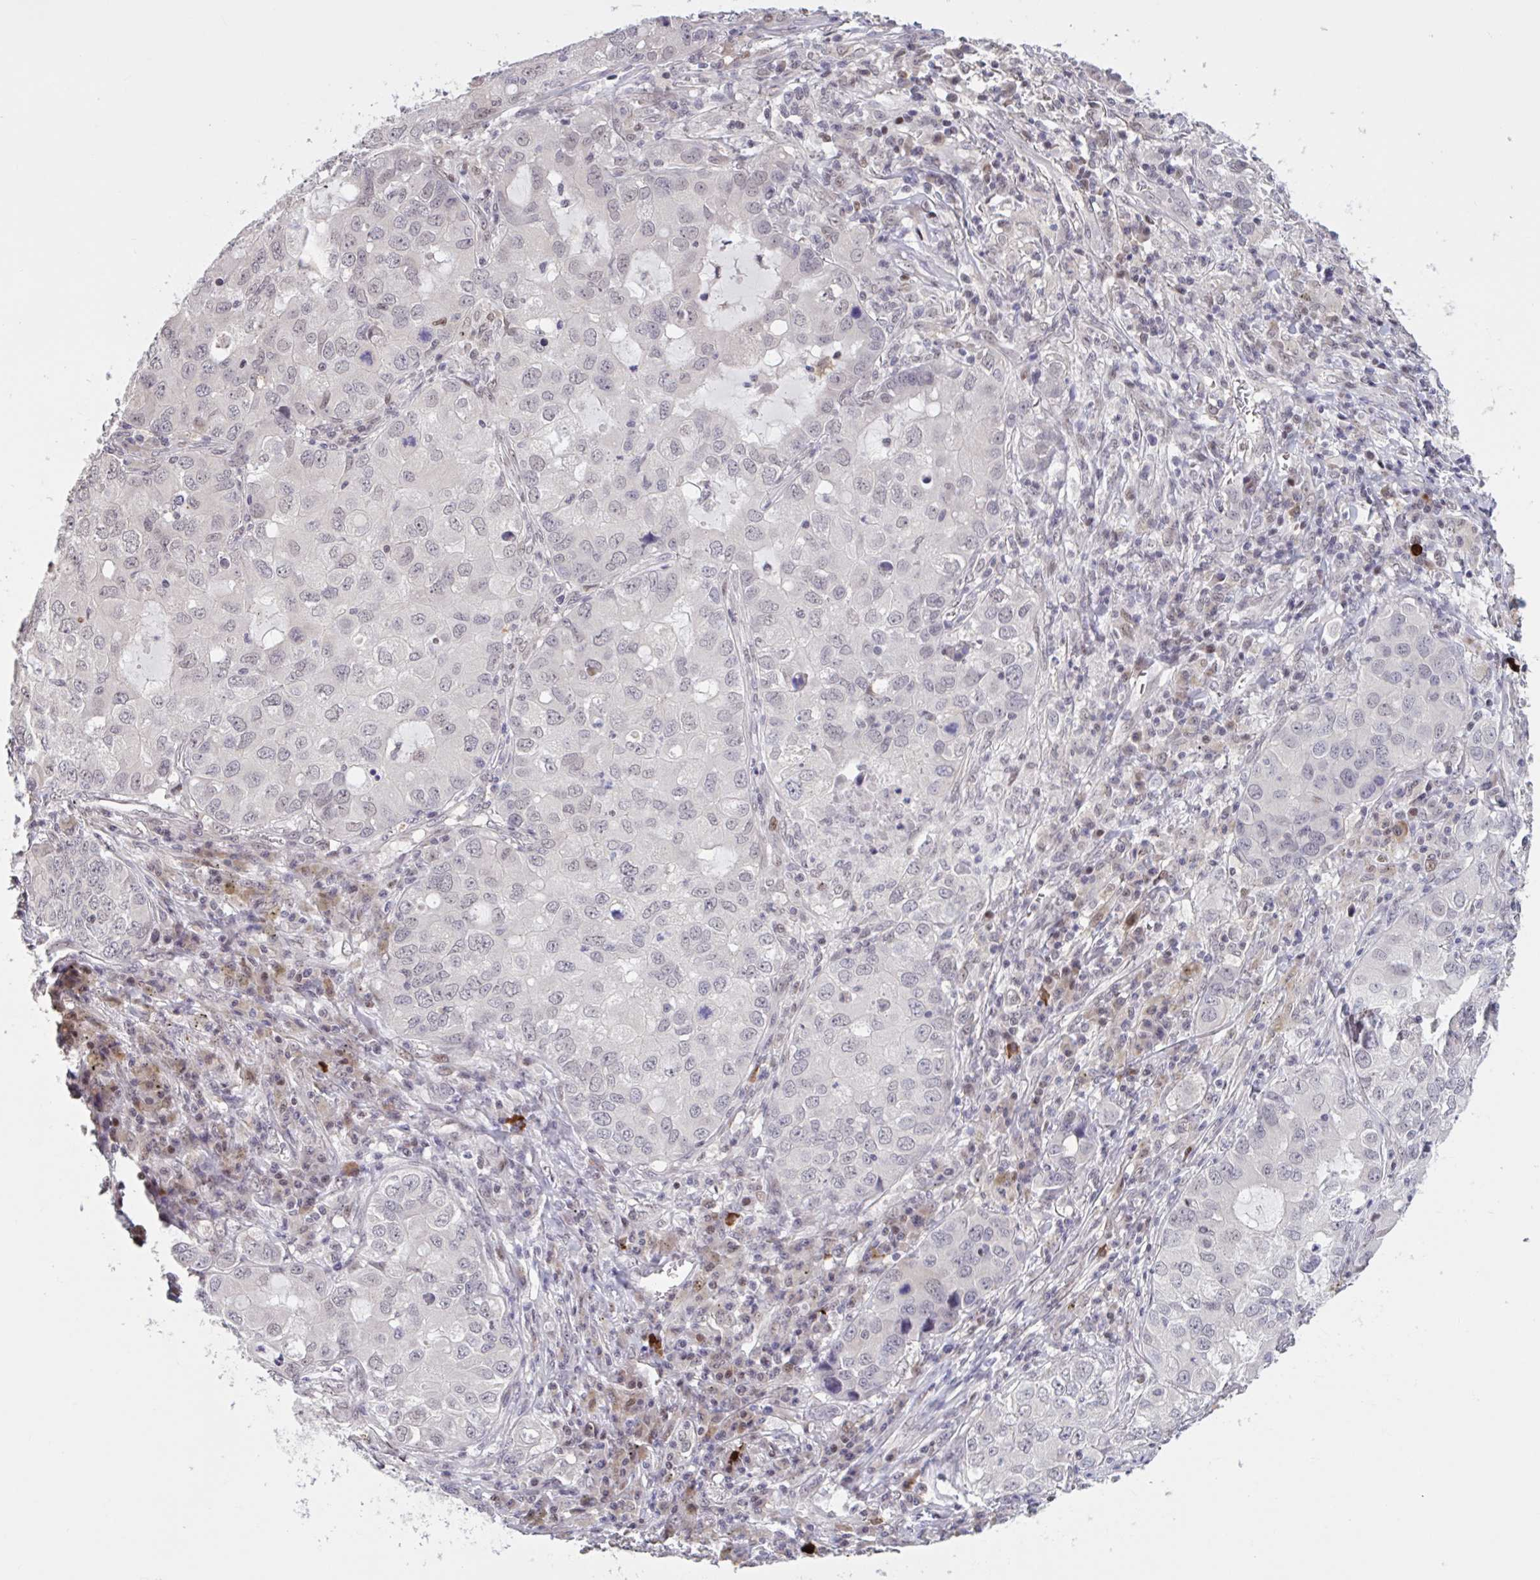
{"staining": {"intensity": "weak", "quantity": "<25%", "location": "nuclear"}, "tissue": "lung cancer", "cell_type": "Tumor cells", "image_type": "cancer", "snomed": [{"axis": "morphology", "description": "Normal morphology"}, {"axis": "morphology", "description": "Adenocarcinoma, NOS"}, {"axis": "topography", "description": "Lymph node"}, {"axis": "topography", "description": "Lung"}], "caption": "This micrograph is of lung adenocarcinoma stained with IHC to label a protein in brown with the nuclei are counter-stained blue. There is no positivity in tumor cells.", "gene": "ZNF414", "patient": {"sex": "female", "age": 51}}